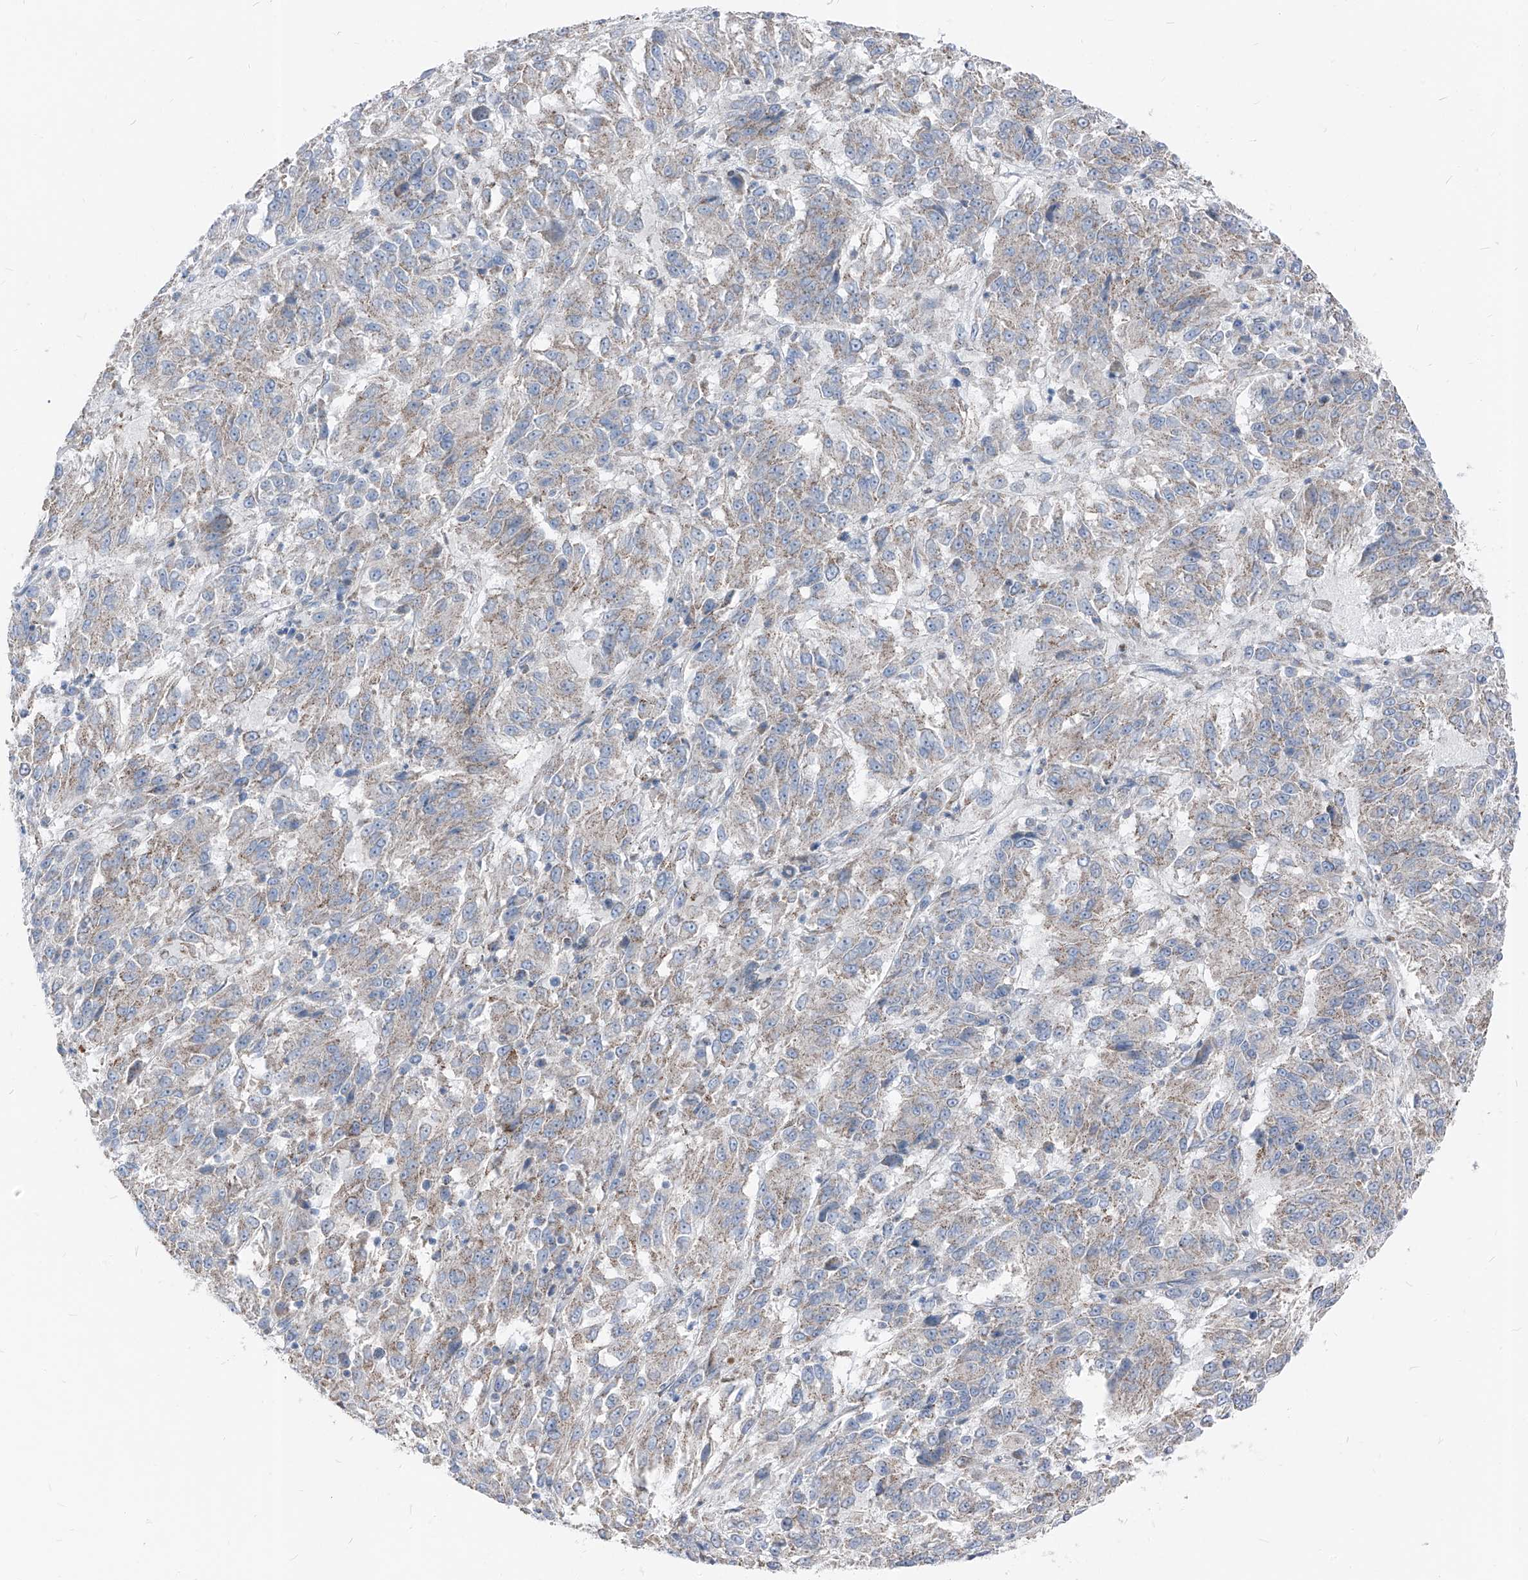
{"staining": {"intensity": "weak", "quantity": "25%-75%", "location": "cytoplasmic/membranous"}, "tissue": "melanoma", "cell_type": "Tumor cells", "image_type": "cancer", "snomed": [{"axis": "morphology", "description": "Malignant melanoma, Metastatic site"}, {"axis": "topography", "description": "Lung"}], "caption": "Melanoma stained with DAB IHC demonstrates low levels of weak cytoplasmic/membranous staining in approximately 25%-75% of tumor cells.", "gene": "AGPS", "patient": {"sex": "male", "age": 64}}